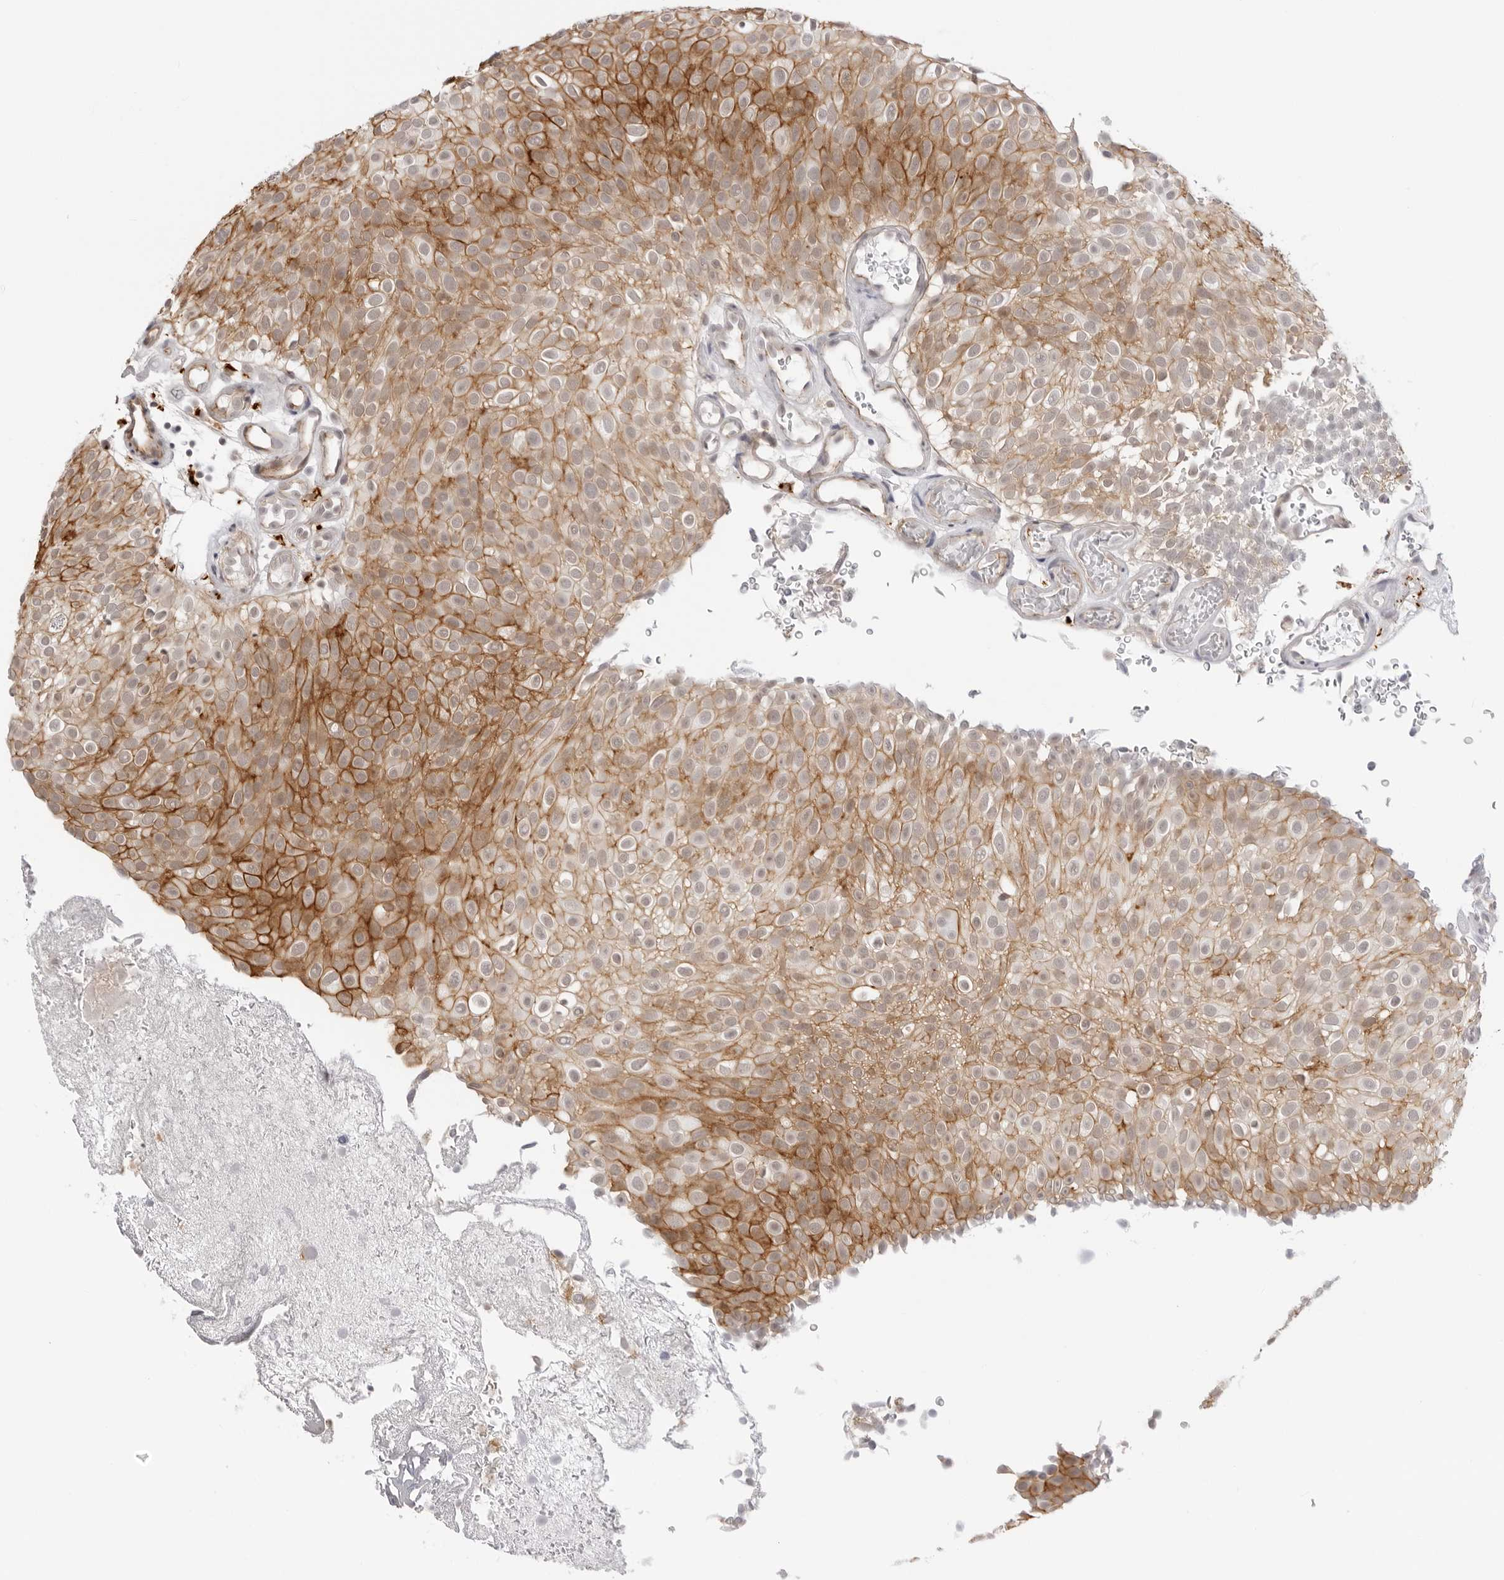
{"staining": {"intensity": "moderate", "quantity": ">75%", "location": "cytoplasmic/membranous"}, "tissue": "urothelial cancer", "cell_type": "Tumor cells", "image_type": "cancer", "snomed": [{"axis": "morphology", "description": "Urothelial carcinoma, Low grade"}, {"axis": "topography", "description": "Urinary bladder"}], "caption": "Immunohistochemical staining of human urothelial cancer displays medium levels of moderate cytoplasmic/membranous protein staining in about >75% of tumor cells.", "gene": "TRAPPC3", "patient": {"sex": "male", "age": 78}}